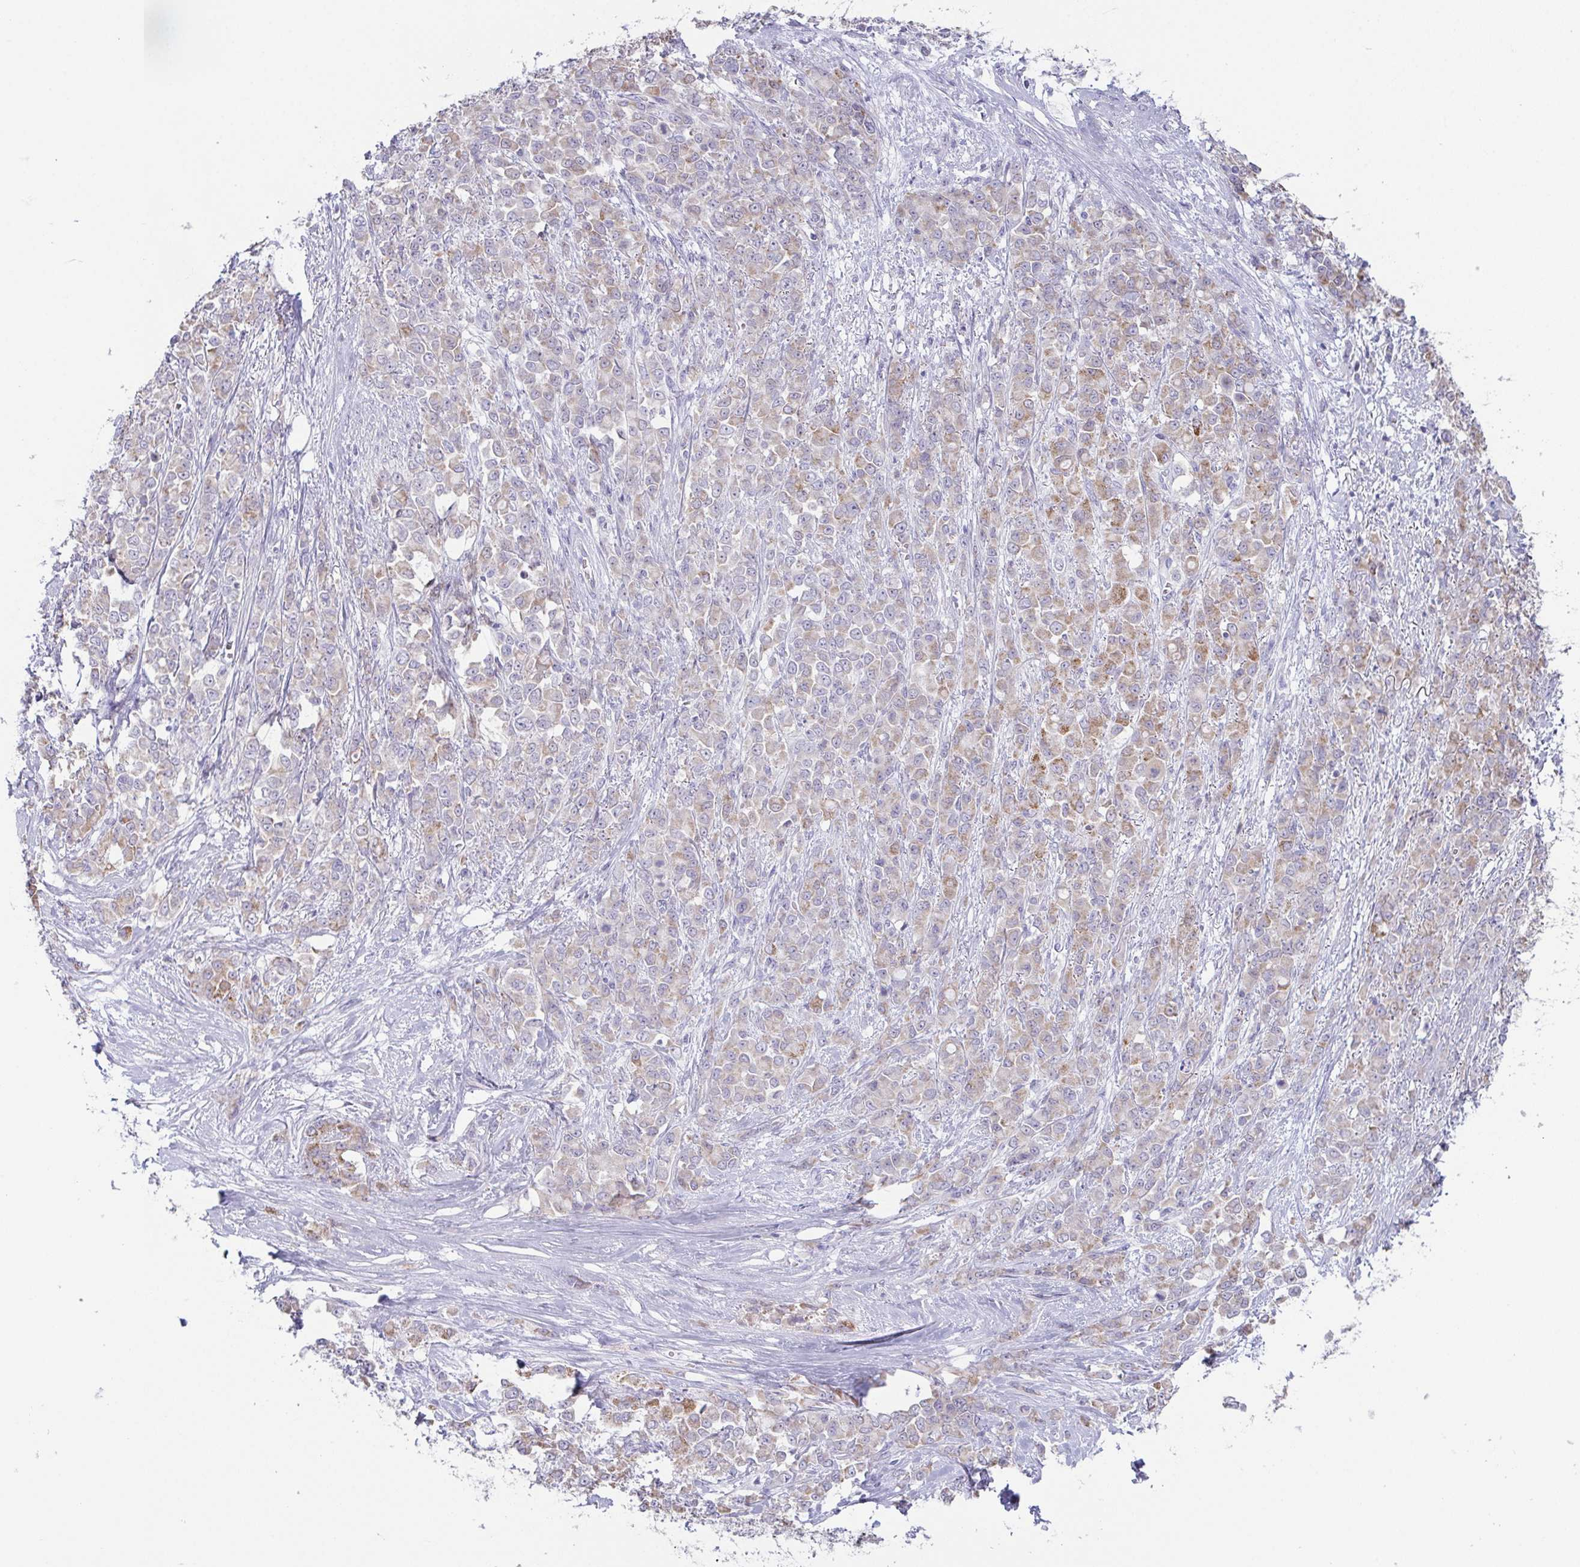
{"staining": {"intensity": "weak", "quantity": "25%-75%", "location": "cytoplasmic/membranous"}, "tissue": "stomach cancer", "cell_type": "Tumor cells", "image_type": "cancer", "snomed": [{"axis": "morphology", "description": "Adenocarcinoma, NOS"}, {"axis": "topography", "description": "Stomach"}], "caption": "The immunohistochemical stain highlights weak cytoplasmic/membranous expression in tumor cells of stomach adenocarcinoma tissue.", "gene": "TEX19", "patient": {"sex": "female", "age": 76}}